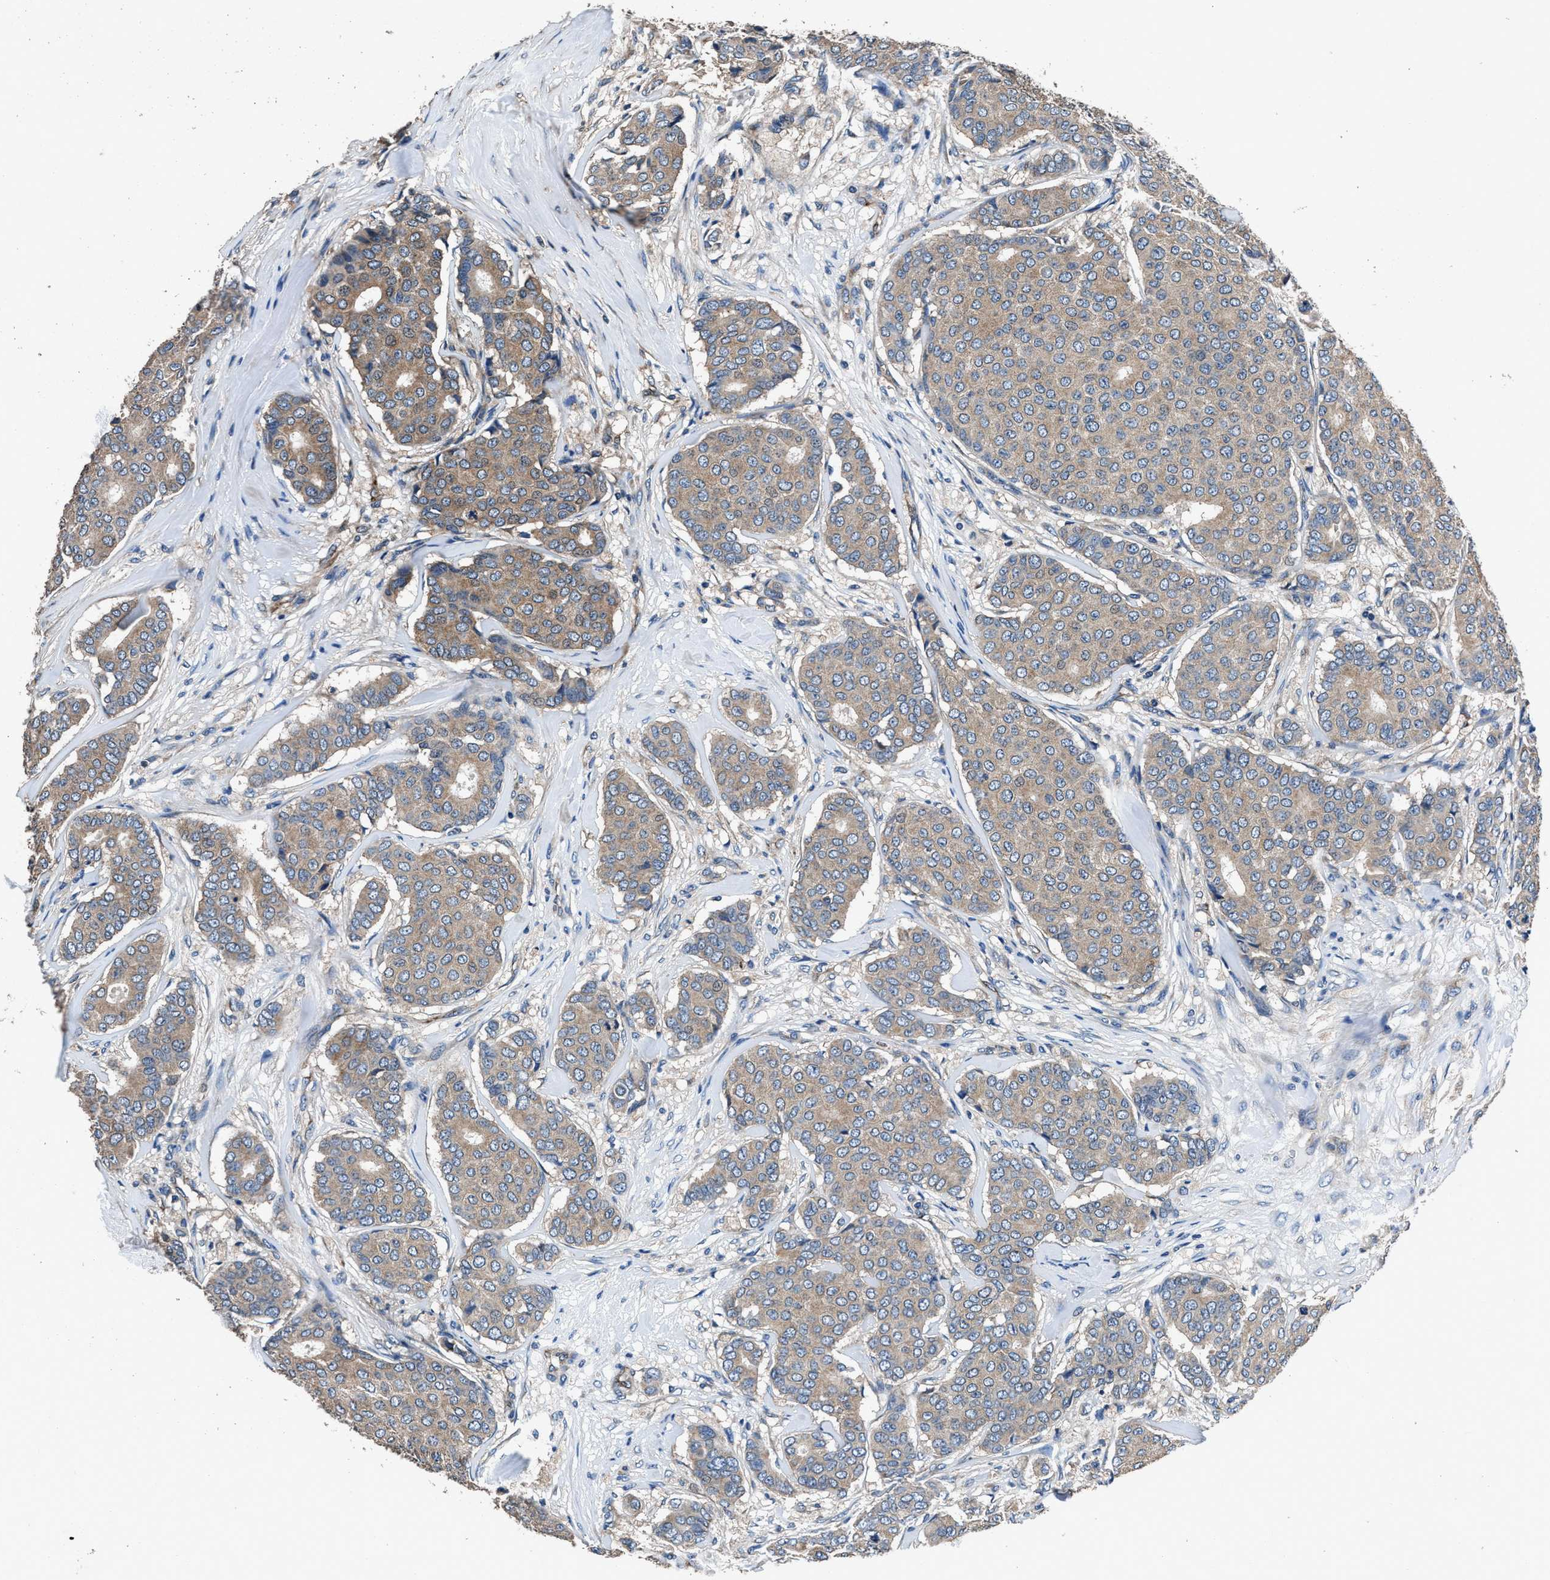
{"staining": {"intensity": "weak", "quantity": ">75%", "location": "cytoplasmic/membranous"}, "tissue": "breast cancer", "cell_type": "Tumor cells", "image_type": "cancer", "snomed": [{"axis": "morphology", "description": "Duct carcinoma"}, {"axis": "topography", "description": "Breast"}], "caption": "Protein staining demonstrates weak cytoplasmic/membranous expression in about >75% of tumor cells in breast cancer.", "gene": "DHRS7B", "patient": {"sex": "female", "age": 75}}